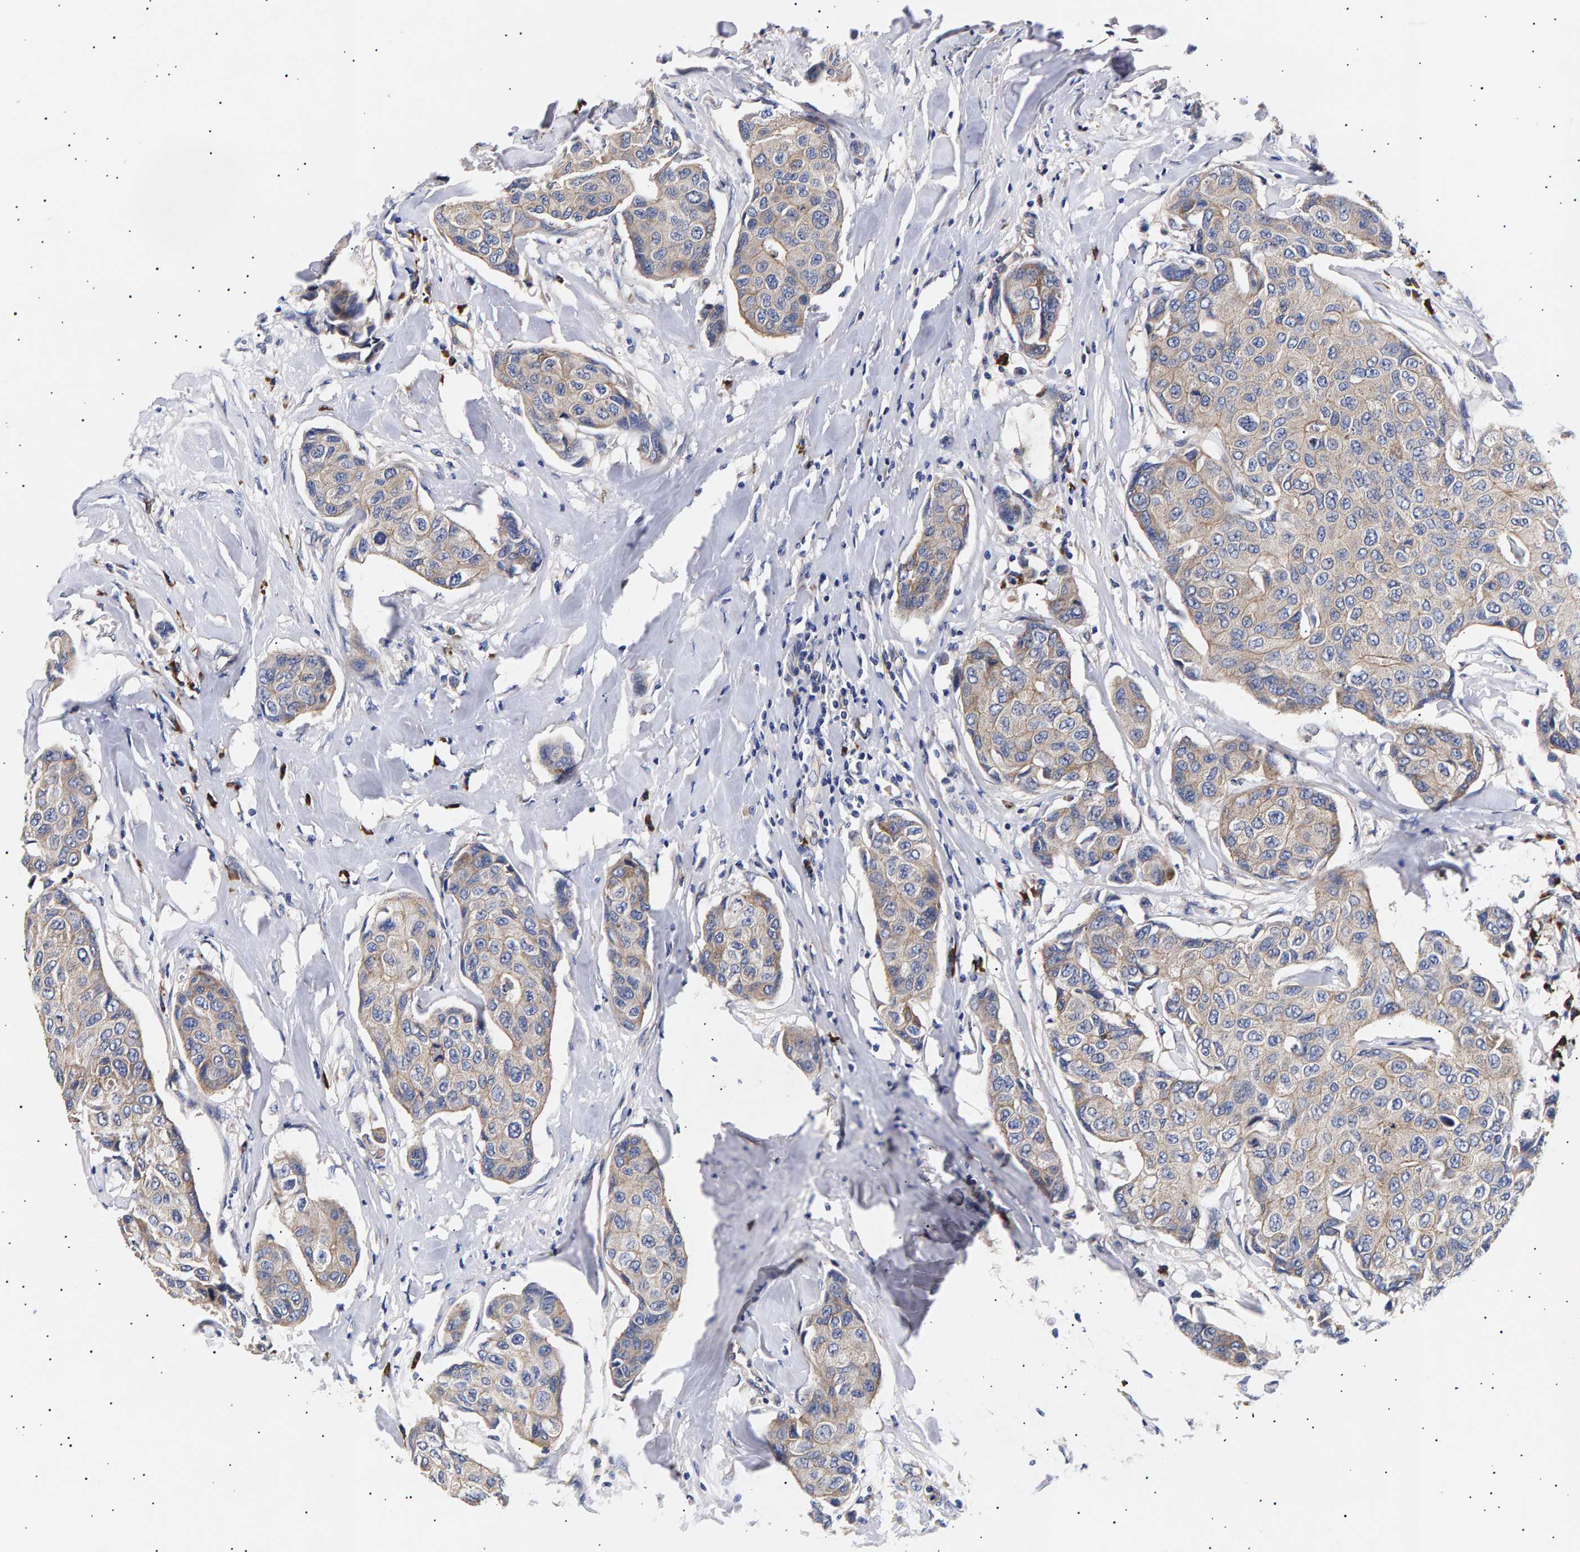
{"staining": {"intensity": "weak", "quantity": "25%-75%", "location": "cytoplasmic/membranous"}, "tissue": "breast cancer", "cell_type": "Tumor cells", "image_type": "cancer", "snomed": [{"axis": "morphology", "description": "Duct carcinoma"}, {"axis": "topography", "description": "Breast"}], "caption": "Breast intraductal carcinoma stained for a protein (brown) demonstrates weak cytoplasmic/membranous positive staining in approximately 25%-75% of tumor cells.", "gene": "ANKRD40", "patient": {"sex": "female", "age": 80}}